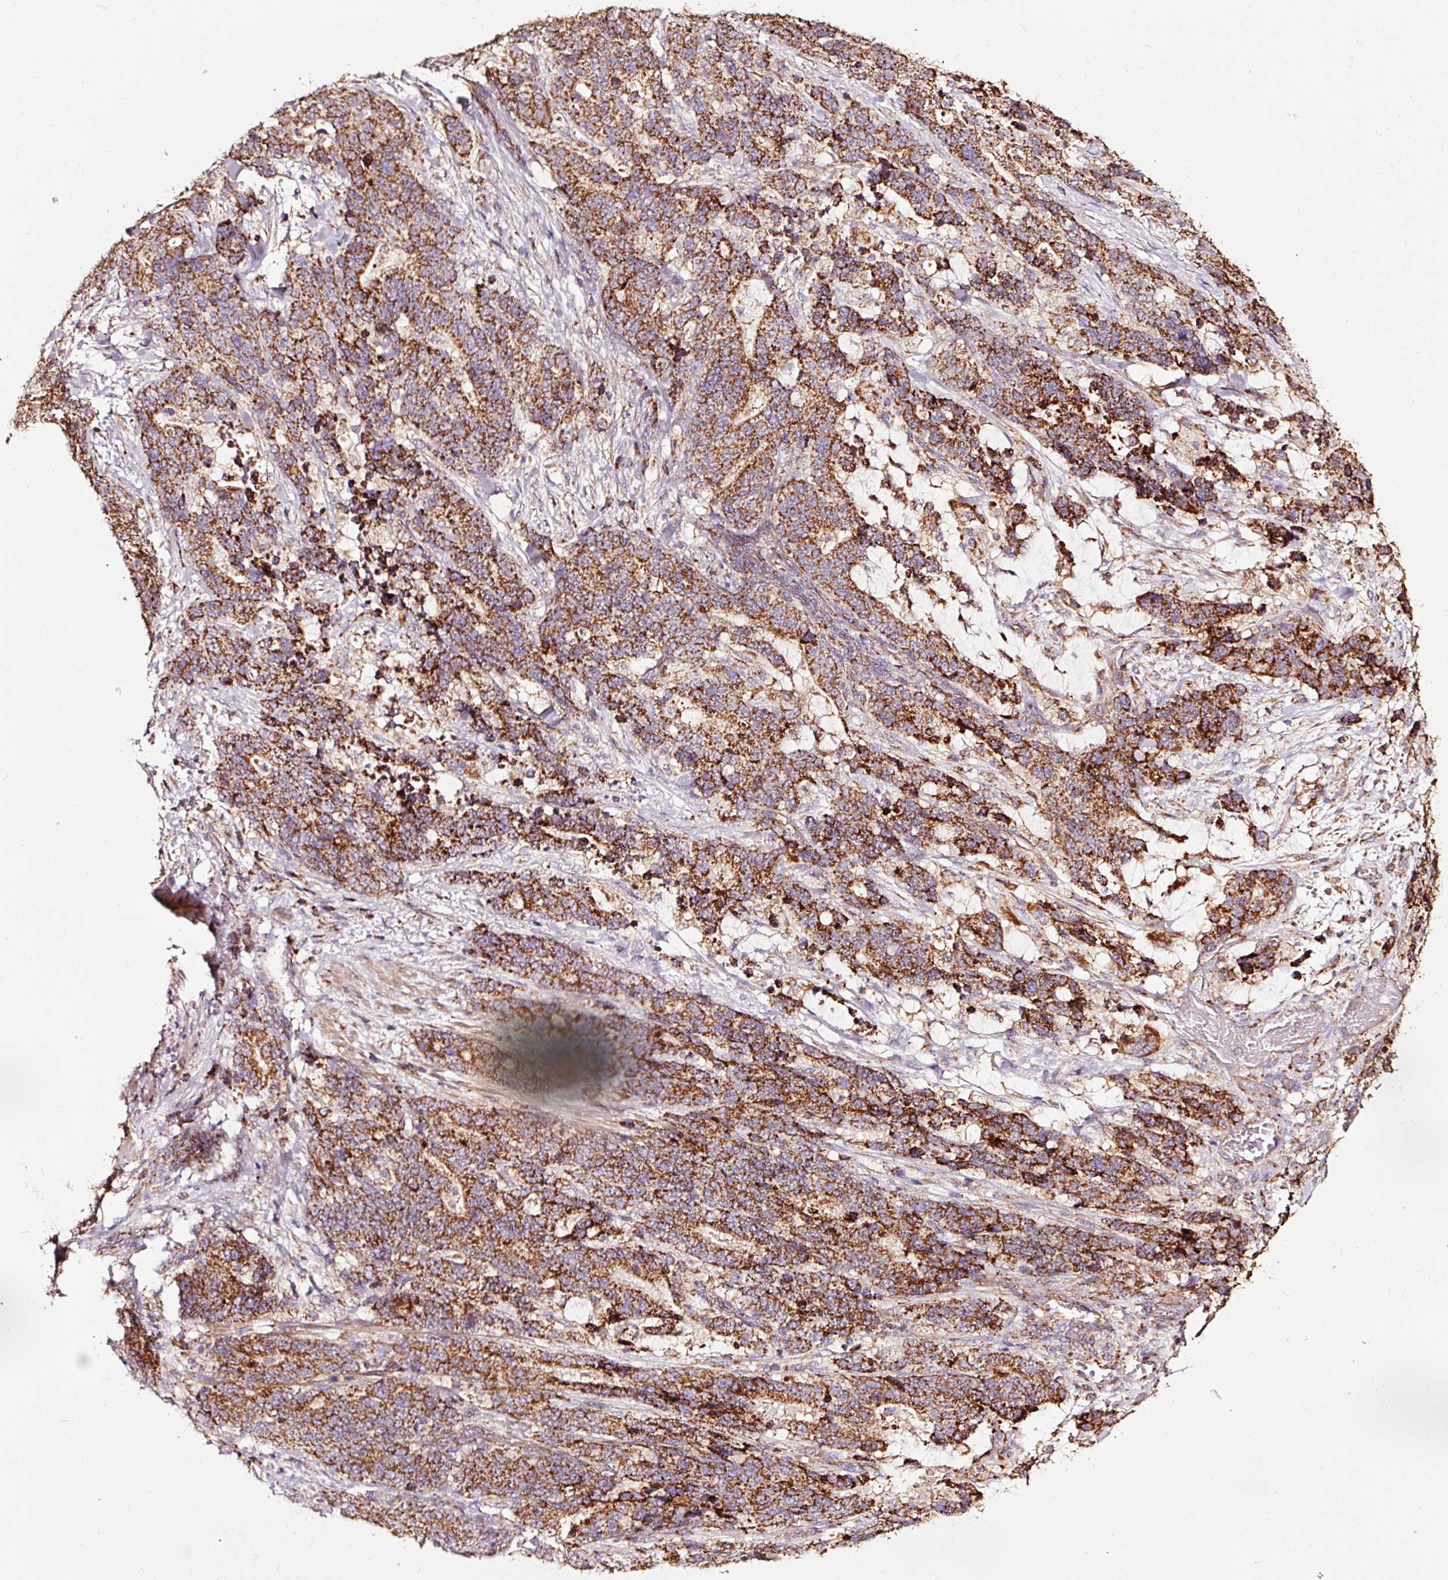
{"staining": {"intensity": "strong", "quantity": ">75%", "location": "cytoplasmic/membranous"}, "tissue": "stomach cancer", "cell_type": "Tumor cells", "image_type": "cancer", "snomed": [{"axis": "morphology", "description": "Normal tissue, NOS"}, {"axis": "morphology", "description": "Adenocarcinoma, NOS"}, {"axis": "topography", "description": "Stomach"}], "caption": "Stomach cancer (adenocarcinoma) was stained to show a protein in brown. There is high levels of strong cytoplasmic/membranous positivity in about >75% of tumor cells.", "gene": "TPM1", "patient": {"sex": "female", "age": 64}}